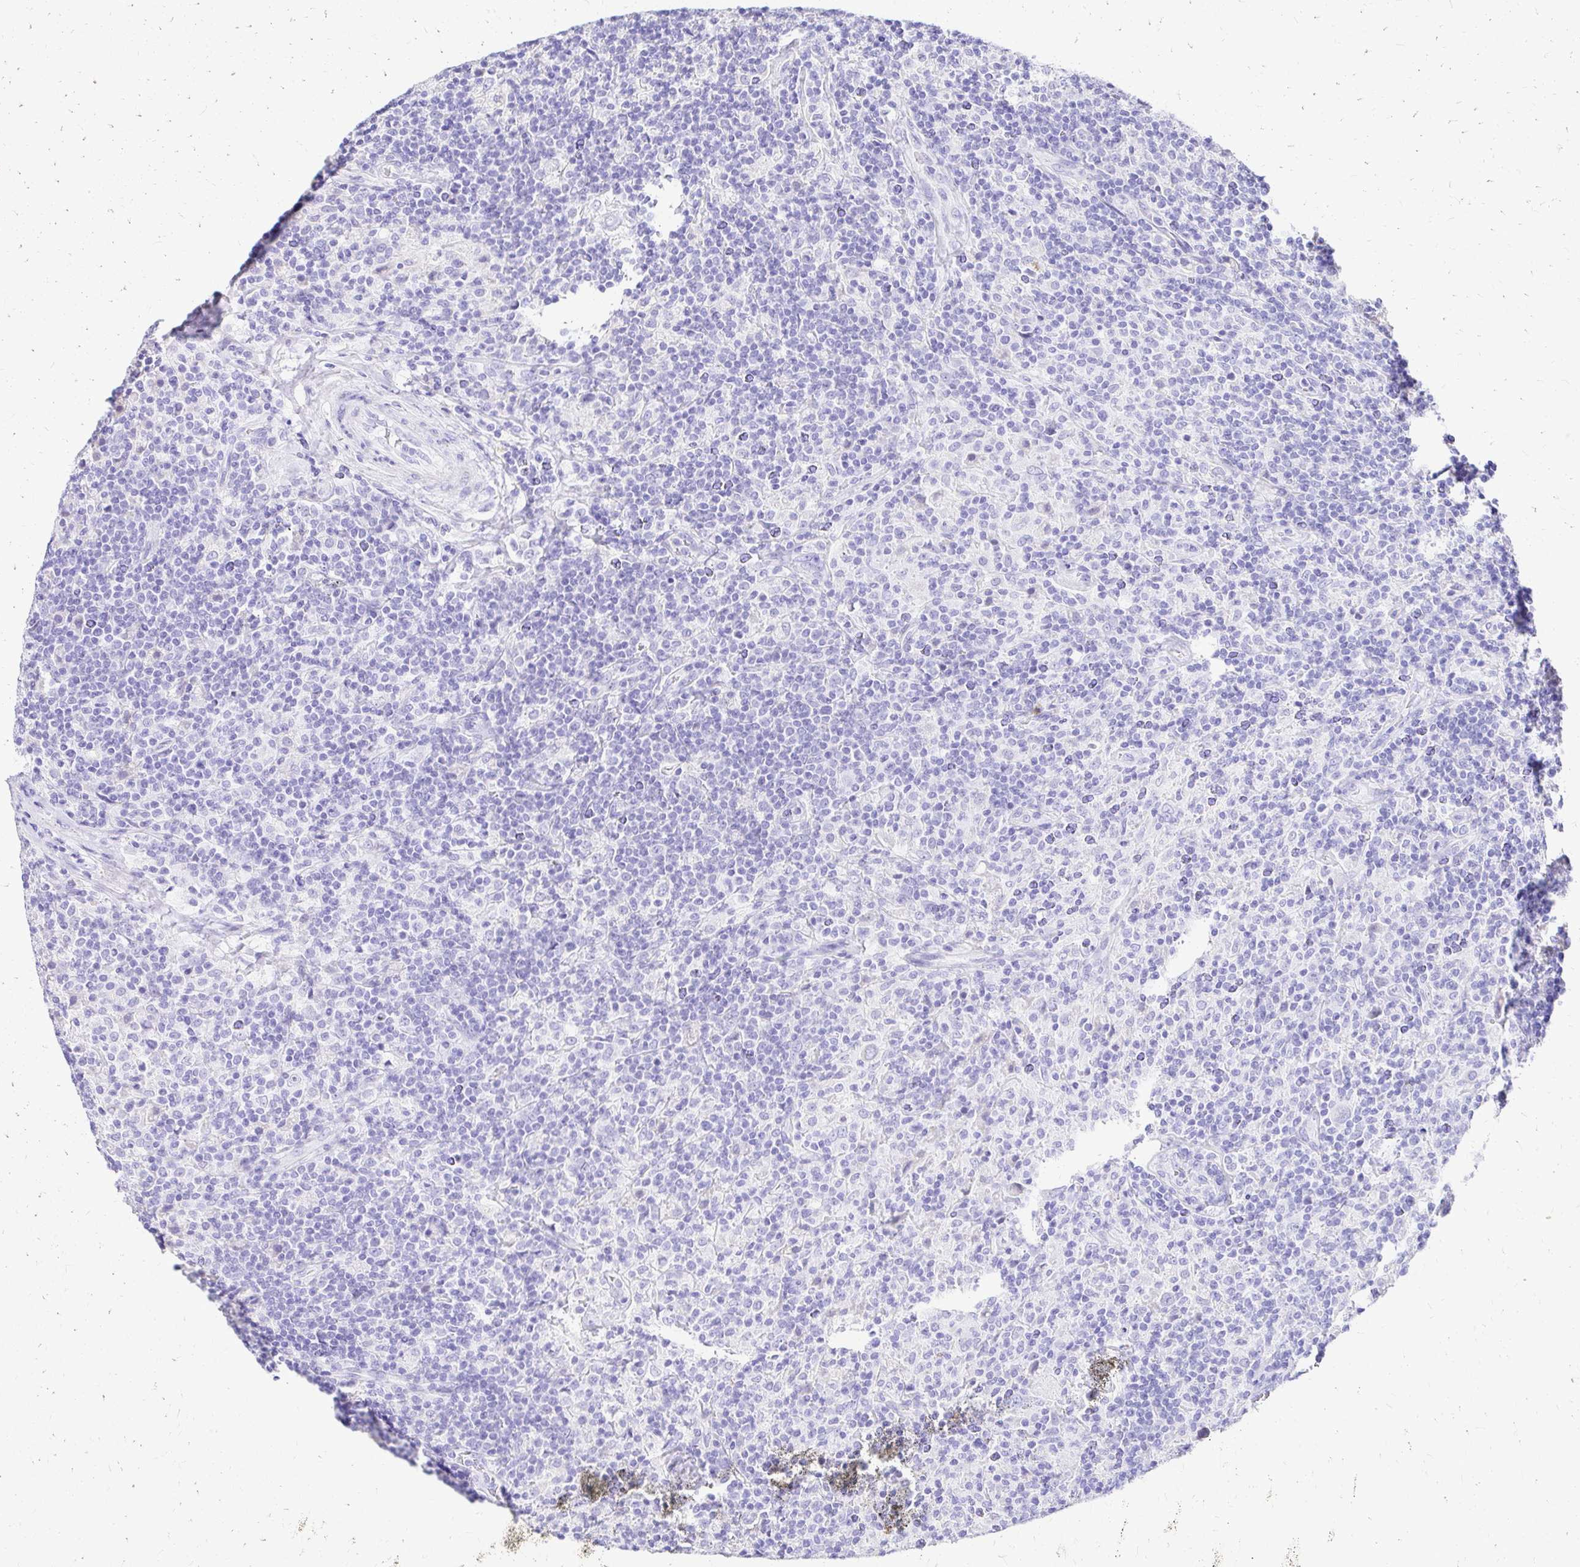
{"staining": {"intensity": "negative", "quantity": "none", "location": "none"}, "tissue": "lymphoma", "cell_type": "Tumor cells", "image_type": "cancer", "snomed": [{"axis": "morphology", "description": "Hodgkin's disease, NOS"}, {"axis": "topography", "description": "Lymph node"}], "caption": "There is no significant expression in tumor cells of lymphoma.", "gene": "S100G", "patient": {"sex": "male", "age": 70}}